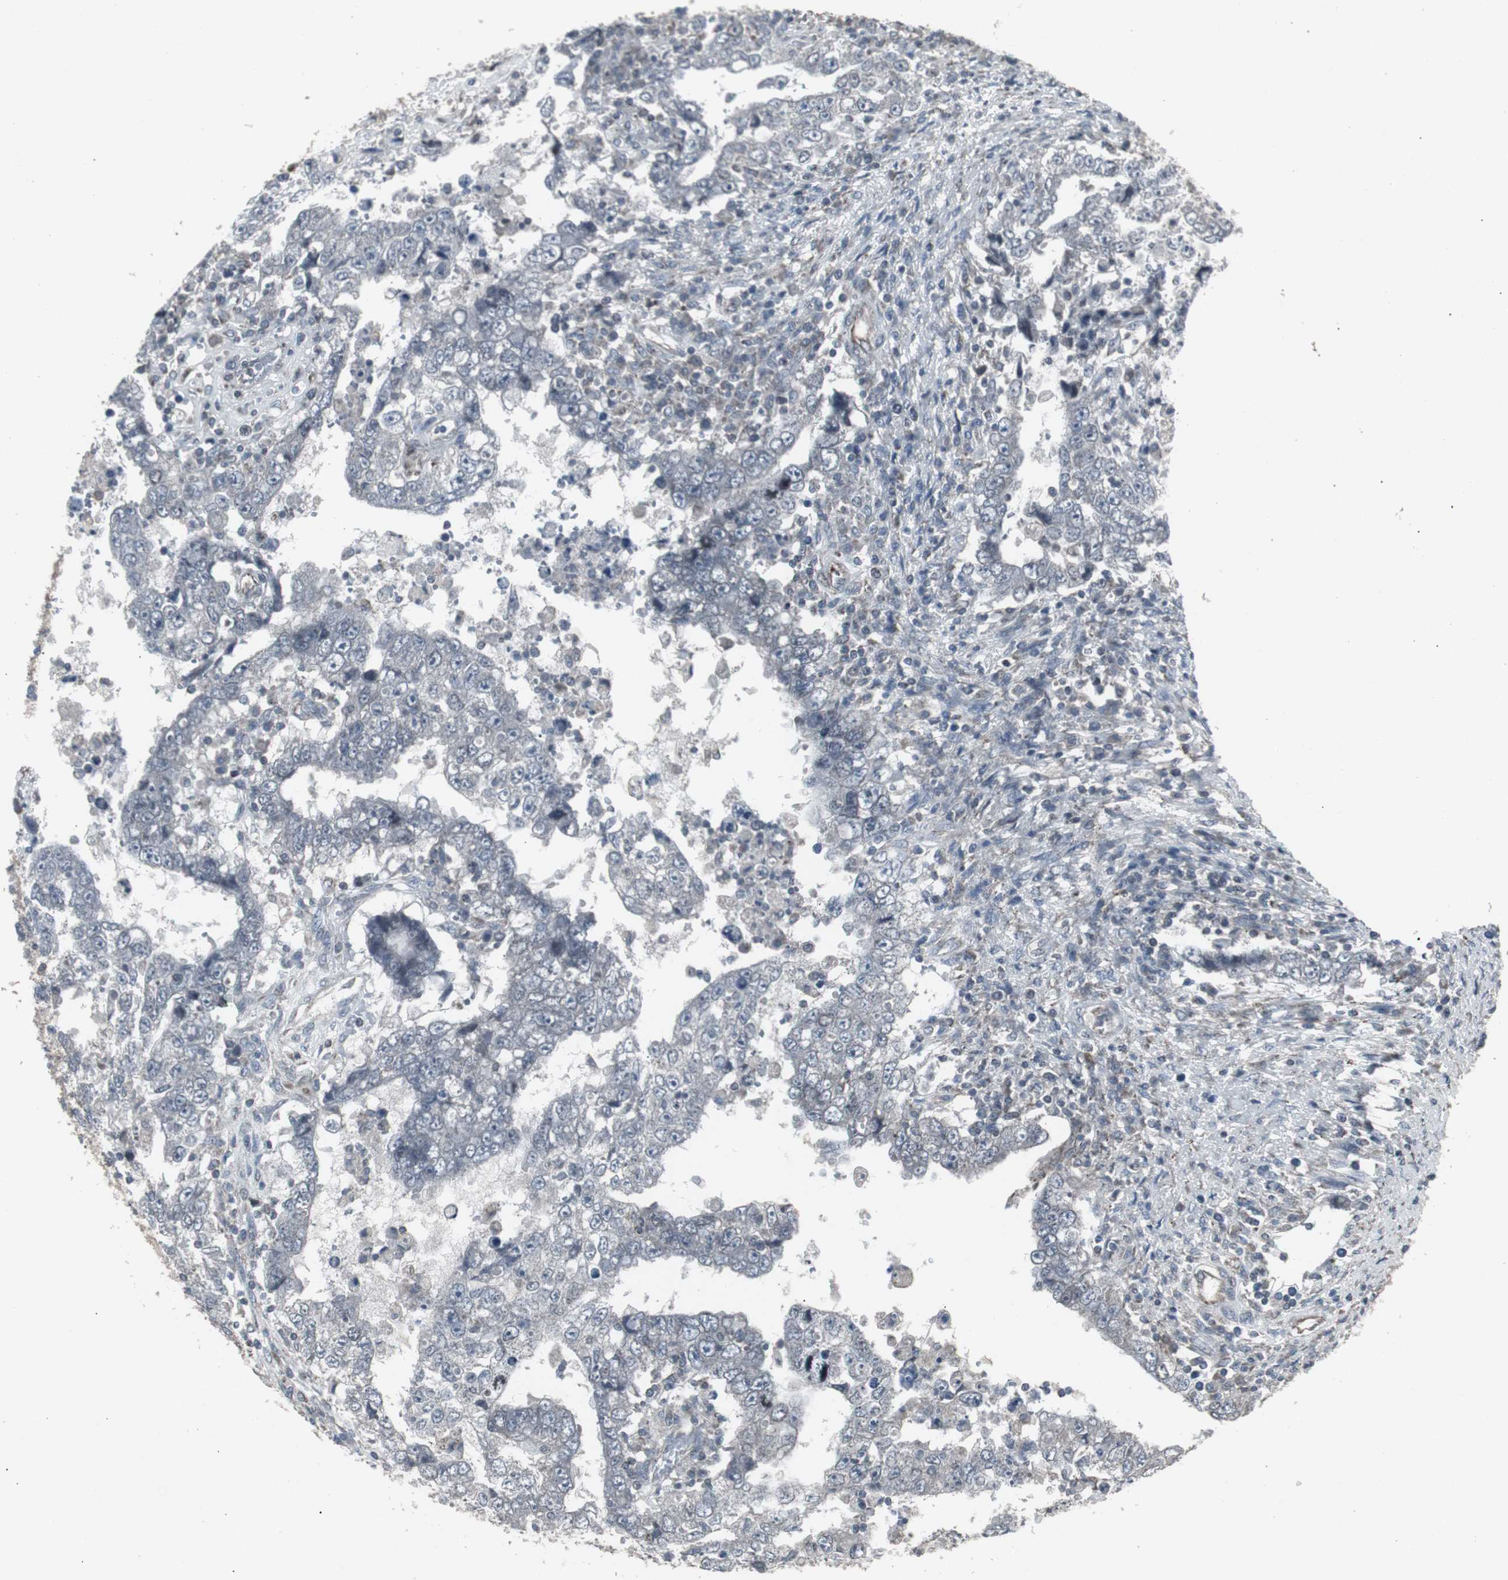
{"staining": {"intensity": "negative", "quantity": "none", "location": "none"}, "tissue": "testis cancer", "cell_type": "Tumor cells", "image_type": "cancer", "snomed": [{"axis": "morphology", "description": "Carcinoma, Embryonal, NOS"}, {"axis": "topography", "description": "Testis"}], "caption": "An image of human embryonal carcinoma (testis) is negative for staining in tumor cells.", "gene": "SSTR2", "patient": {"sex": "male", "age": 26}}